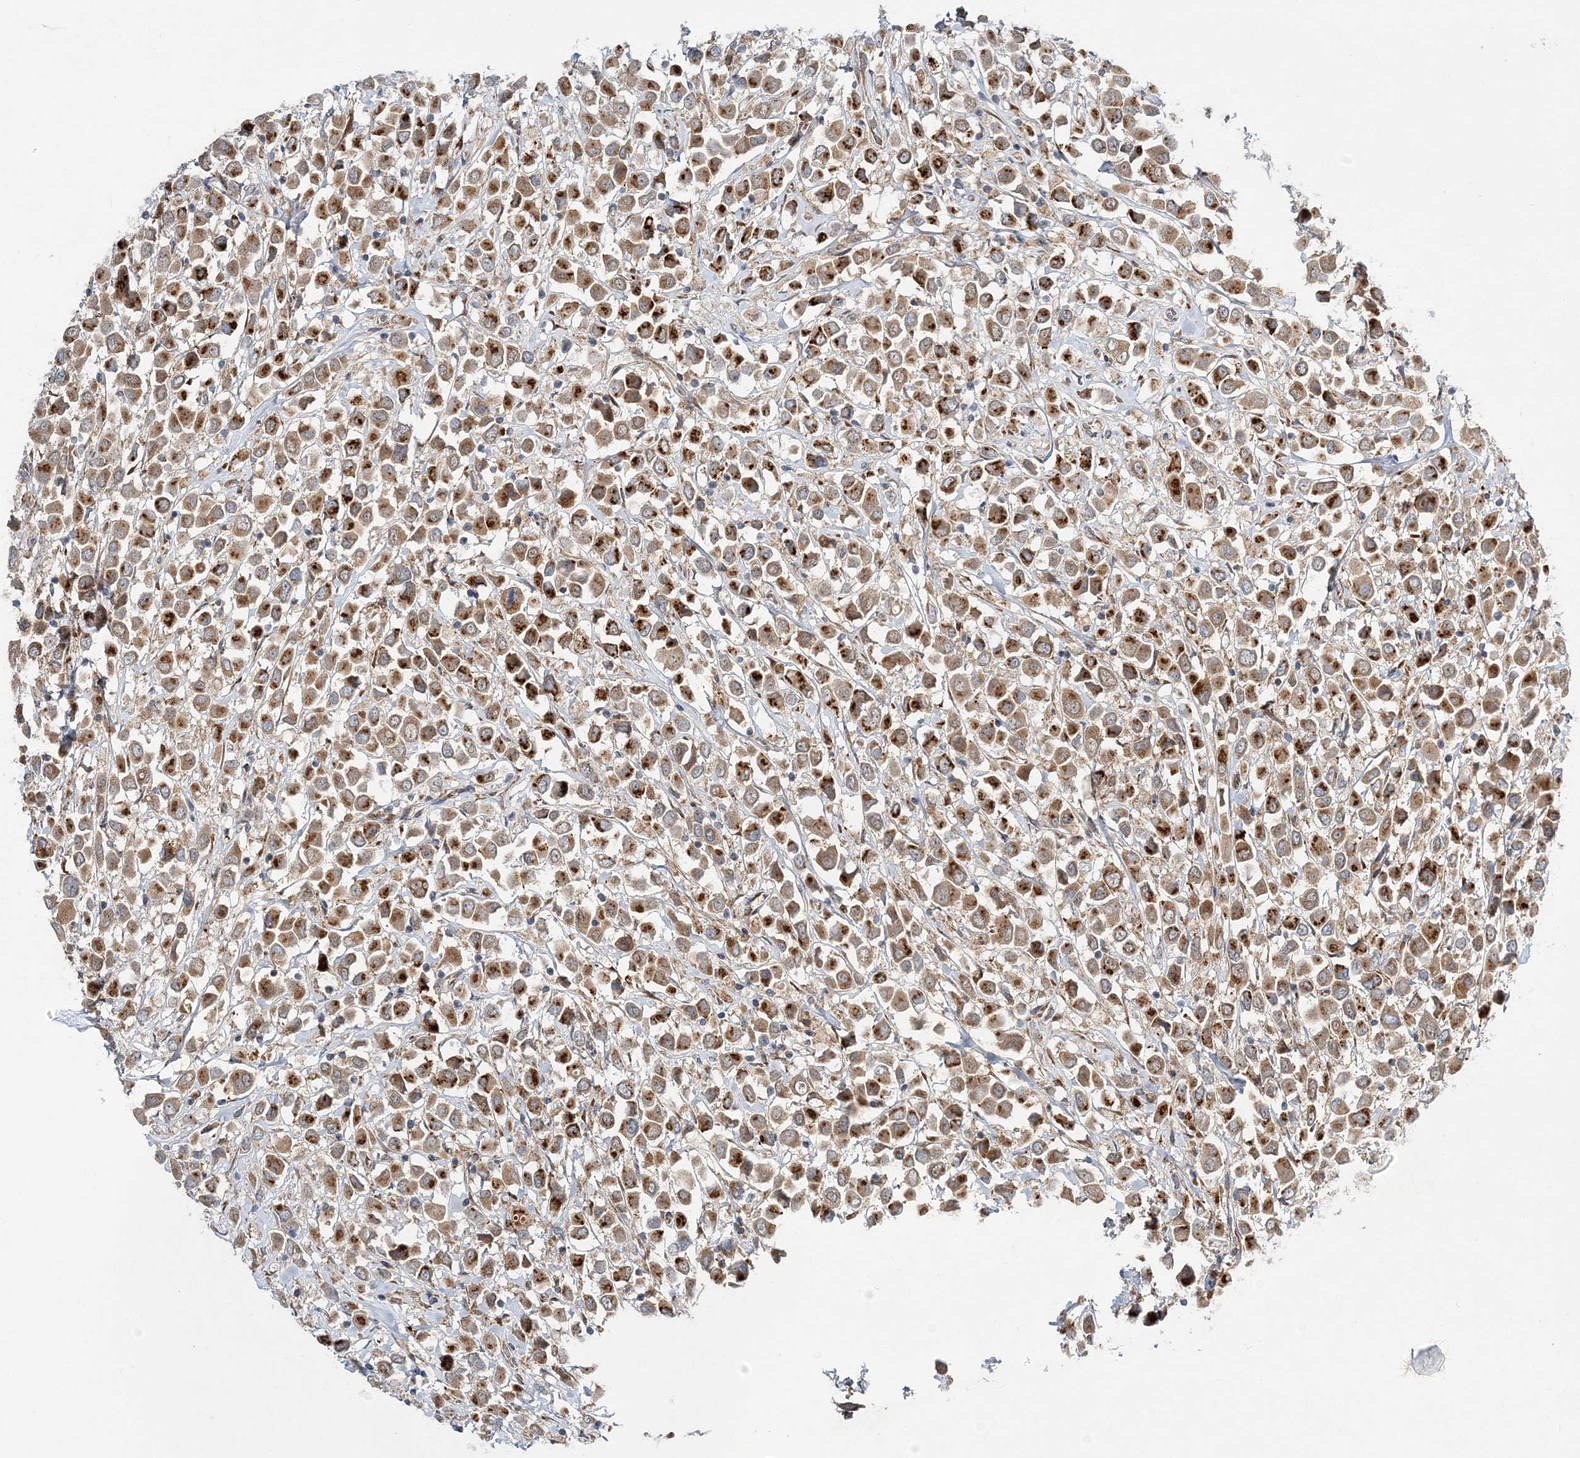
{"staining": {"intensity": "strong", "quantity": ">75%", "location": "cytoplasmic/membranous"}, "tissue": "breast cancer", "cell_type": "Tumor cells", "image_type": "cancer", "snomed": [{"axis": "morphology", "description": "Duct carcinoma"}, {"axis": "topography", "description": "Breast"}], "caption": "Breast cancer stained with immunohistochemistry (IHC) reveals strong cytoplasmic/membranous expression in approximately >75% of tumor cells.", "gene": "NBAS", "patient": {"sex": "female", "age": 61}}